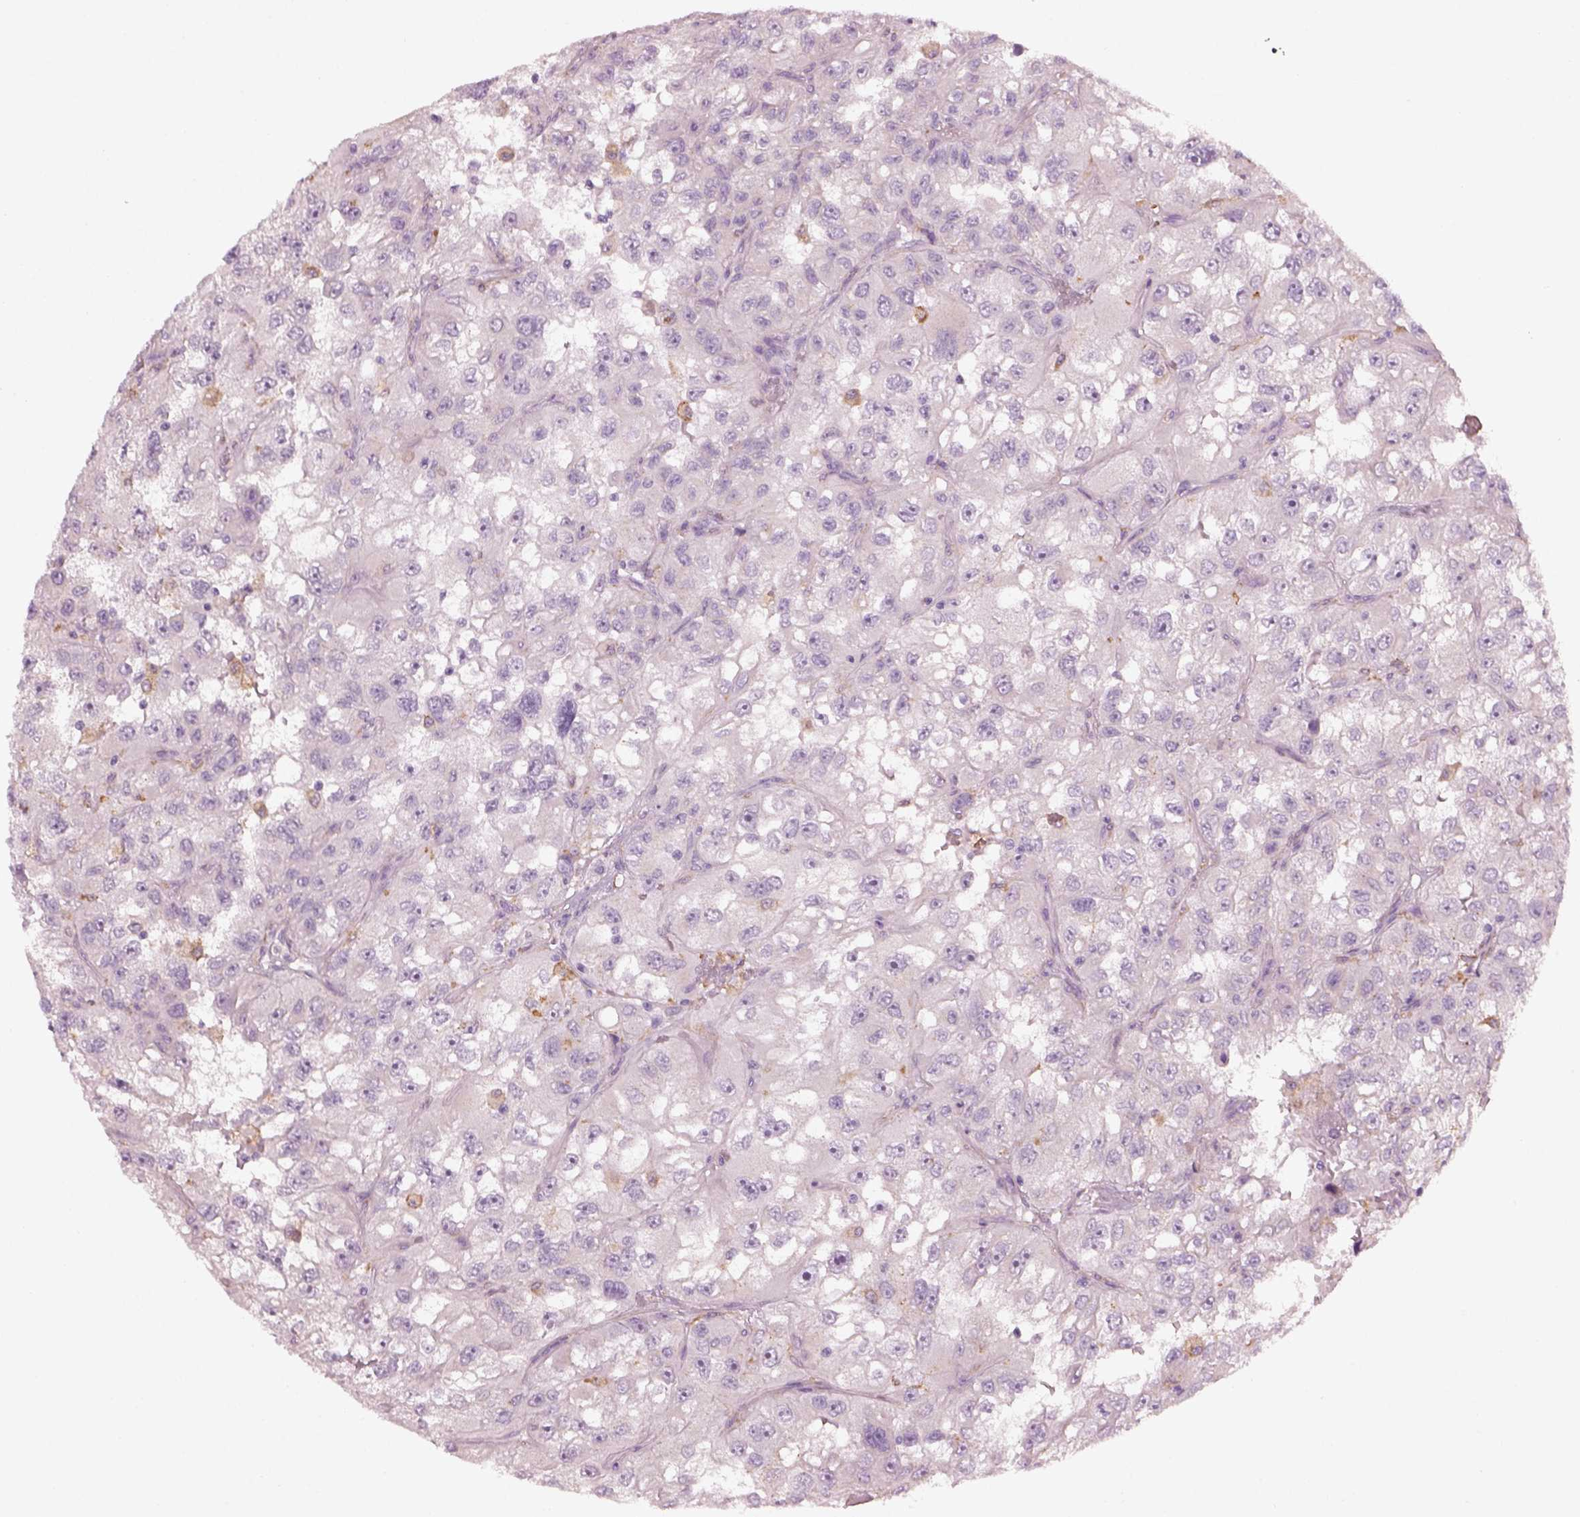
{"staining": {"intensity": "negative", "quantity": "none", "location": "none"}, "tissue": "renal cancer", "cell_type": "Tumor cells", "image_type": "cancer", "snomed": [{"axis": "morphology", "description": "Adenocarcinoma, NOS"}, {"axis": "topography", "description": "Kidney"}], "caption": "Immunohistochemistry (IHC) of human renal adenocarcinoma displays no expression in tumor cells. (Stains: DAB (3,3'-diaminobenzidine) IHC with hematoxylin counter stain, Microscopy: brightfield microscopy at high magnification).", "gene": "TMEM231", "patient": {"sex": "male", "age": 64}}